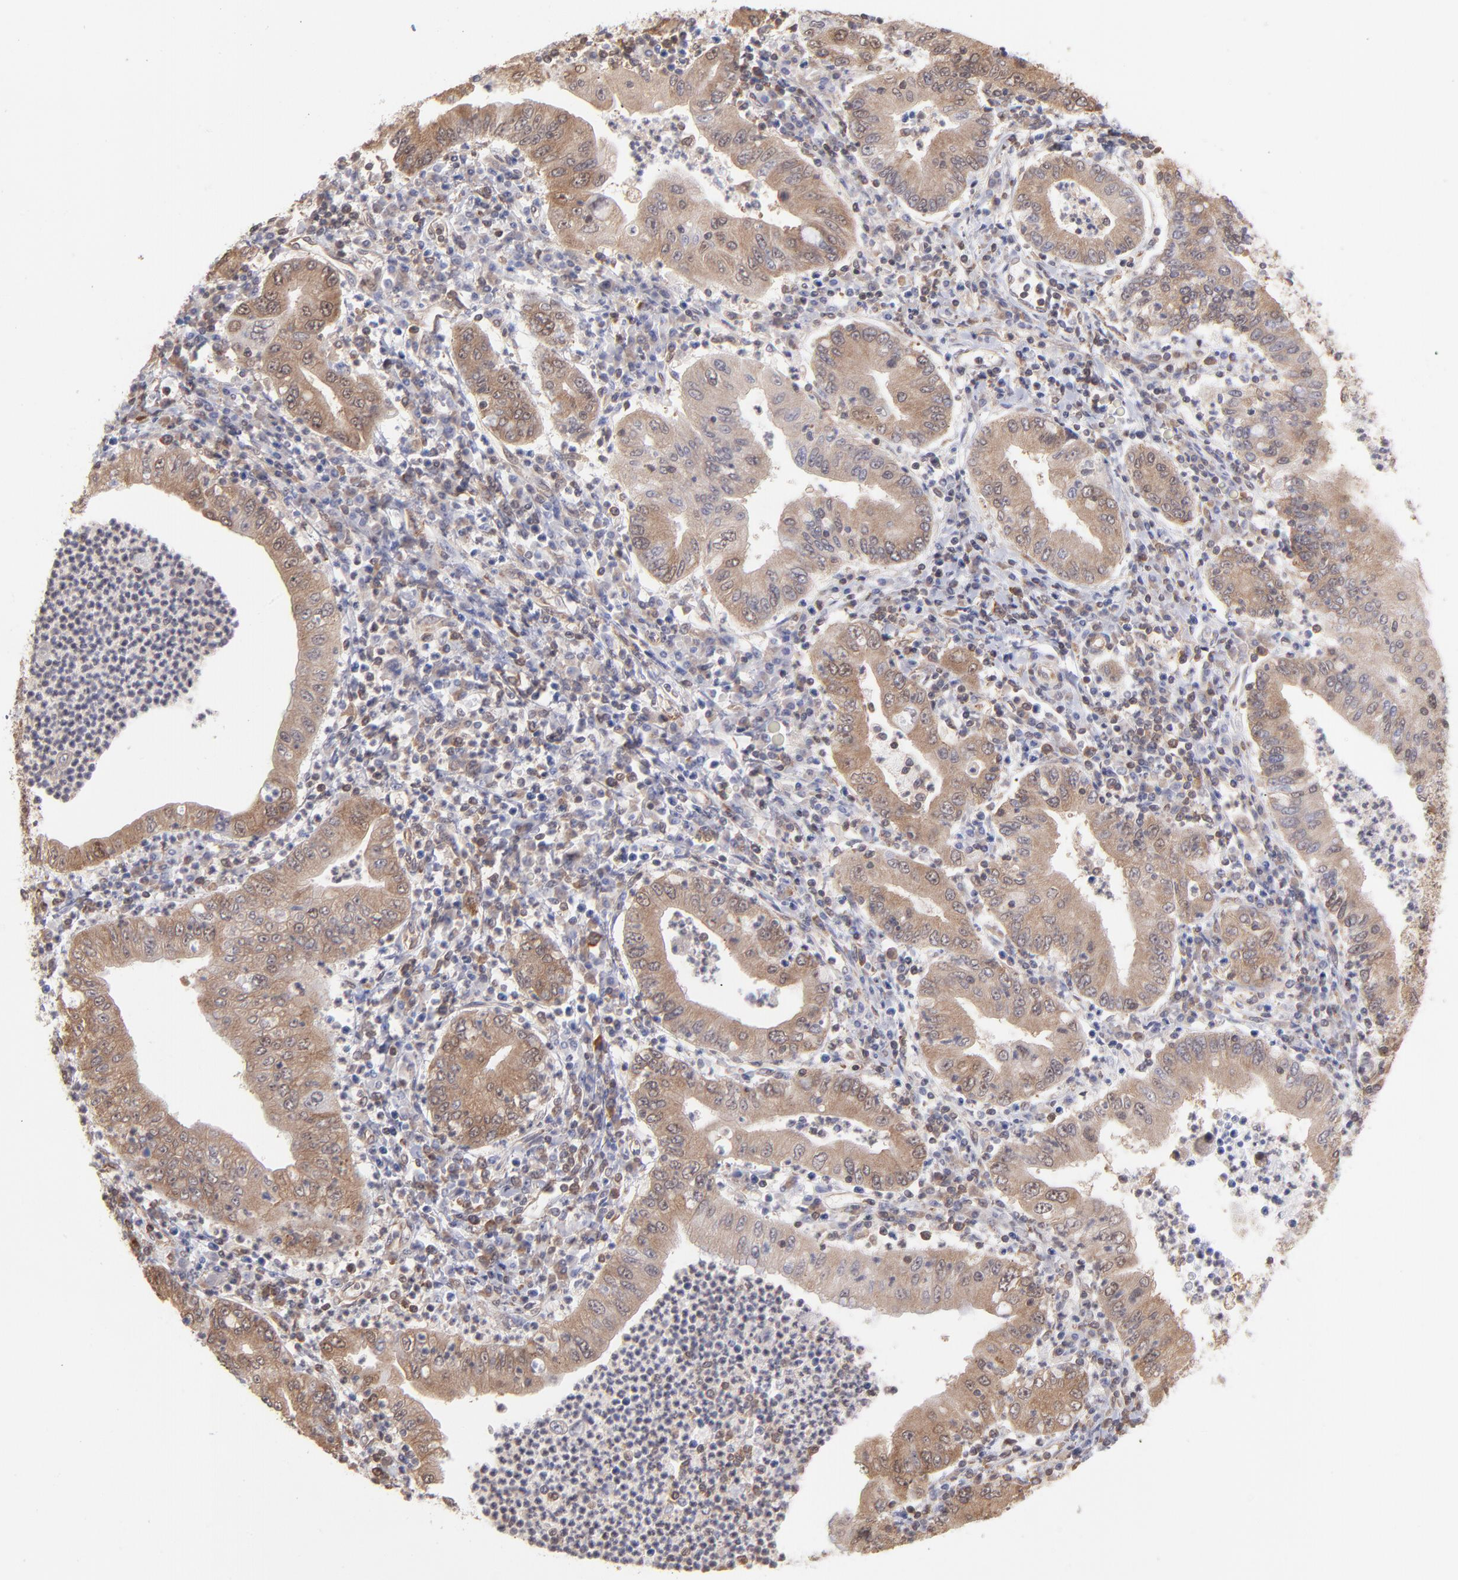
{"staining": {"intensity": "moderate", "quantity": ">75%", "location": "cytoplasmic/membranous"}, "tissue": "stomach cancer", "cell_type": "Tumor cells", "image_type": "cancer", "snomed": [{"axis": "morphology", "description": "Normal tissue, NOS"}, {"axis": "morphology", "description": "Adenocarcinoma, NOS"}, {"axis": "topography", "description": "Esophagus"}, {"axis": "topography", "description": "Stomach, upper"}, {"axis": "topography", "description": "Peripheral nerve tissue"}], "caption": "A brown stain highlights moderate cytoplasmic/membranous positivity of a protein in human stomach adenocarcinoma tumor cells.", "gene": "MAPRE1", "patient": {"sex": "male", "age": 62}}